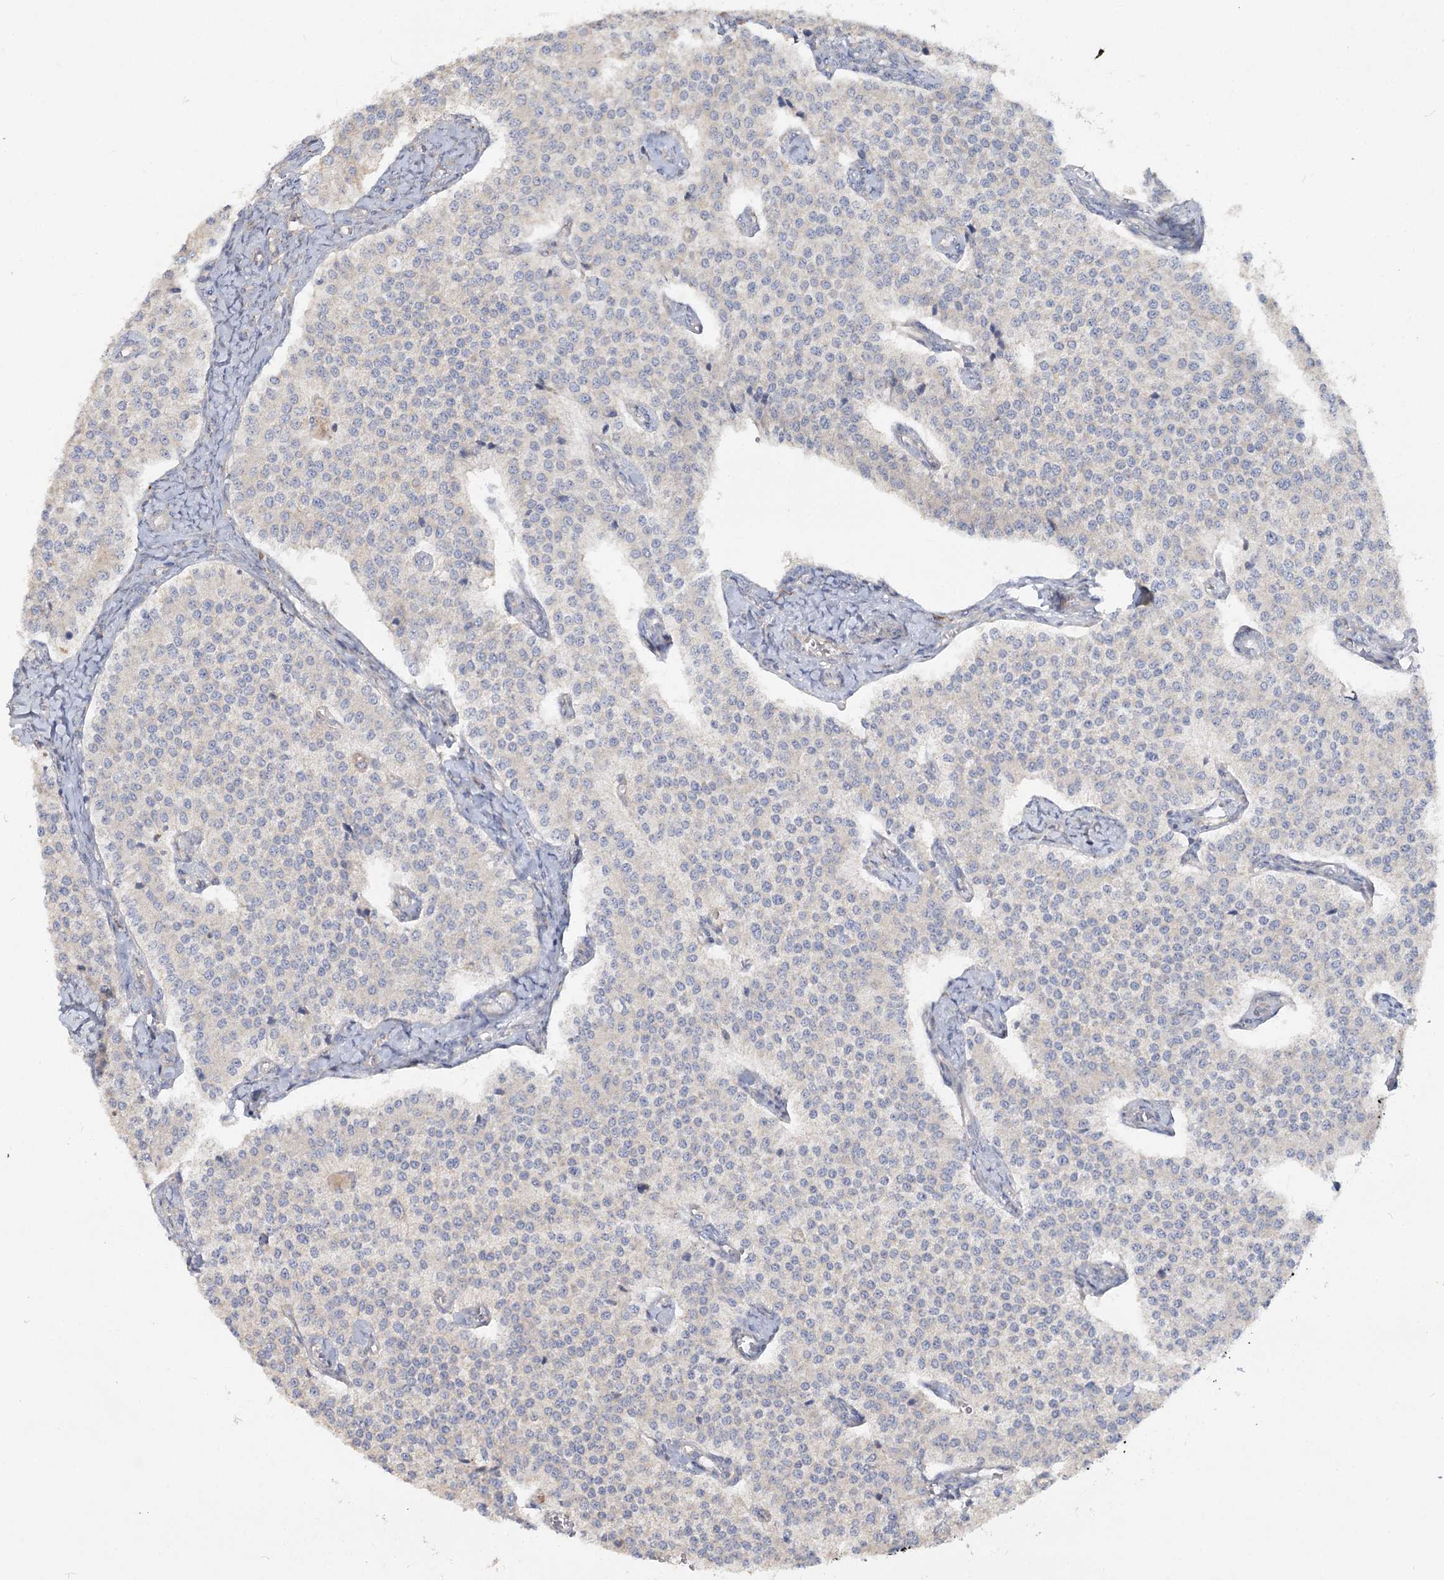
{"staining": {"intensity": "negative", "quantity": "none", "location": "none"}, "tissue": "carcinoid", "cell_type": "Tumor cells", "image_type": "cancer", "snomed": [{"axis": "morphology", "description": "Carcinoid, malignant, NOS"}, {"axis": "topography", "description": "Colon"}], "caption": "Immunohistochemistry (IHC) of carcinoid displays no expression in tumor cells.", "gene": "ANGPTL5", "patient": {"sex": "female", "age": 52}}